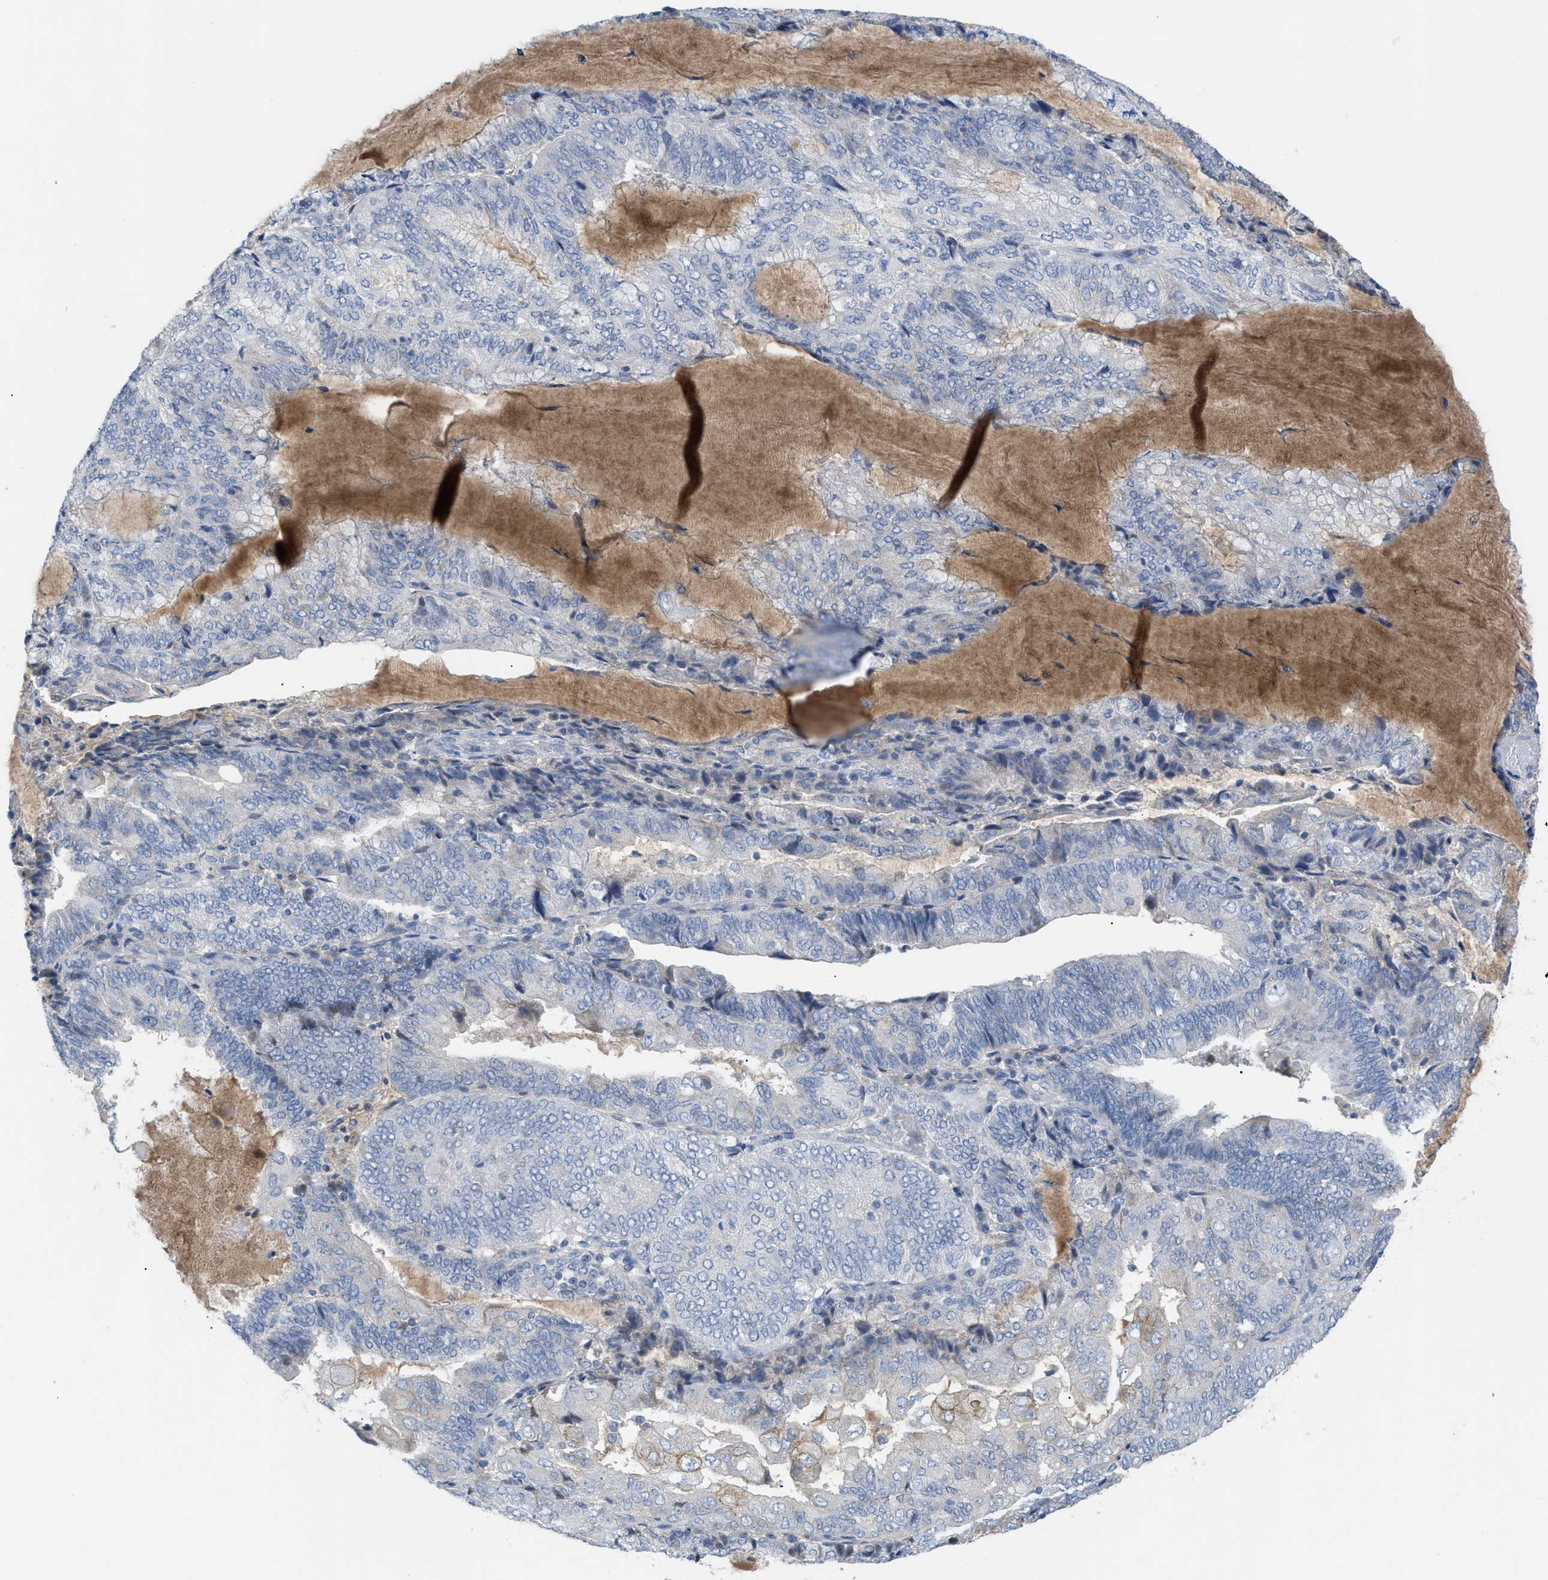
{"staining": {"intensity": "negative", "quantity": "none", "location": "none"}, "tissue": "endometrial cancer", "cell_type": "Tumor cells", "image_type": "cancer", "snomed": [{"axis": "morphology", "description": "Adenocarcinoma, NOS"}, {"axis": "topography", "description": "Endometrium"}], "caption": "Protein analysis of endometrial cancer (adenocarcinoma) displays no significant expression in tumor cells. Nuclei are stained in blue.", "gene": "HPX", "patient": {"sex": "female", "age": 81}}